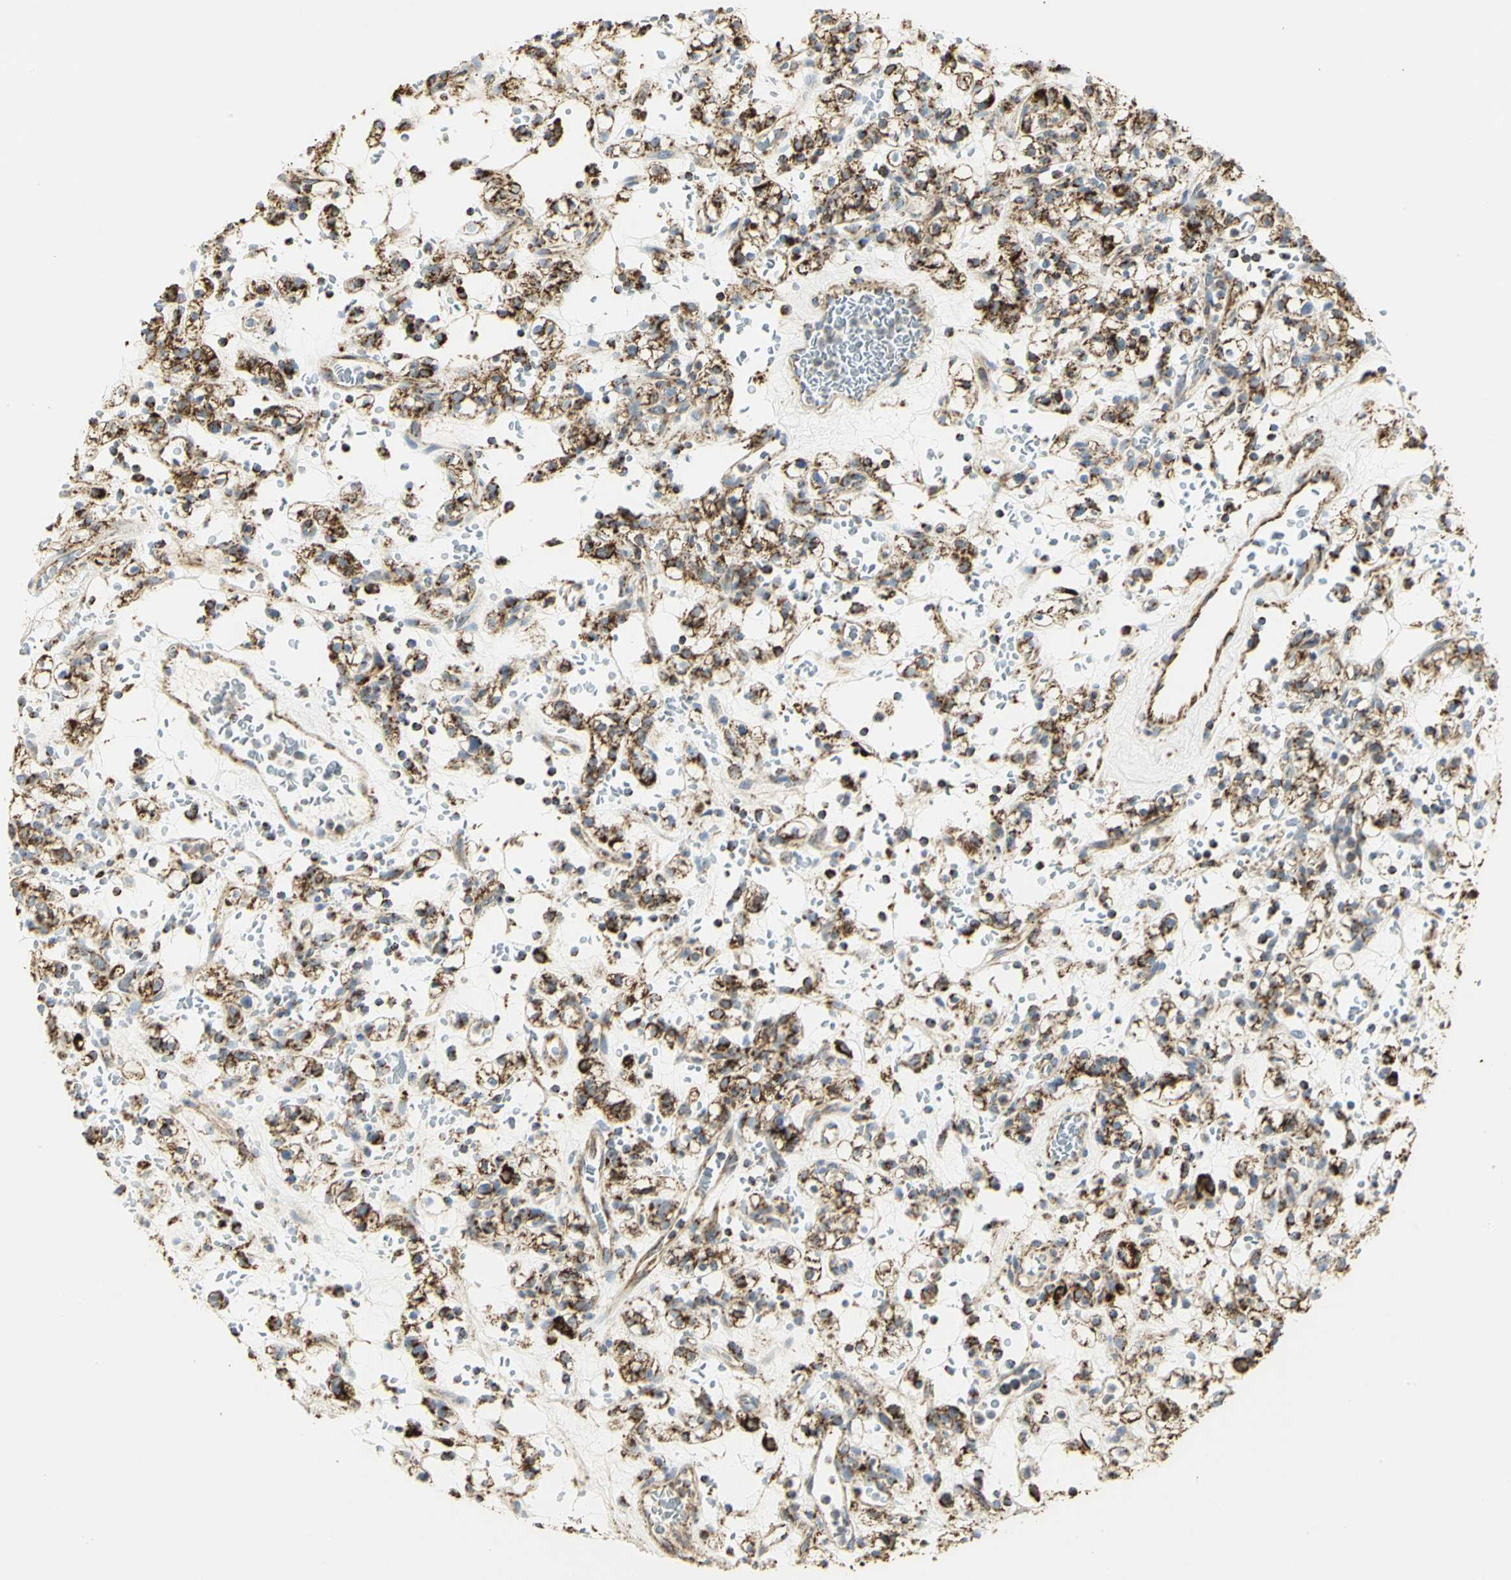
{"staining": {"intensity": "strong", "quantity": ">75%", "location": "cytoplasmic/membranous"}, "tissue": "renal cancer", "cell_type": "Tumor cells", "image_type": "cancer", "snomed": [{"axis": "morphology", "description": "Normal tissue, NOS"}, {"axis": "morphology", "description": "Adenocarcinoma, NOS"}, {"axis": "topography", "description": "Kidney"}], "caption": "DAB immunohistochemical staining of human renal cancer (adenocarcinoma) displays strong cytoplasmic/membranous protein expression in approximately >75% of tumor cells.", "gene": "VDAC1", "patient": {"sex": "female", "age": 72}}